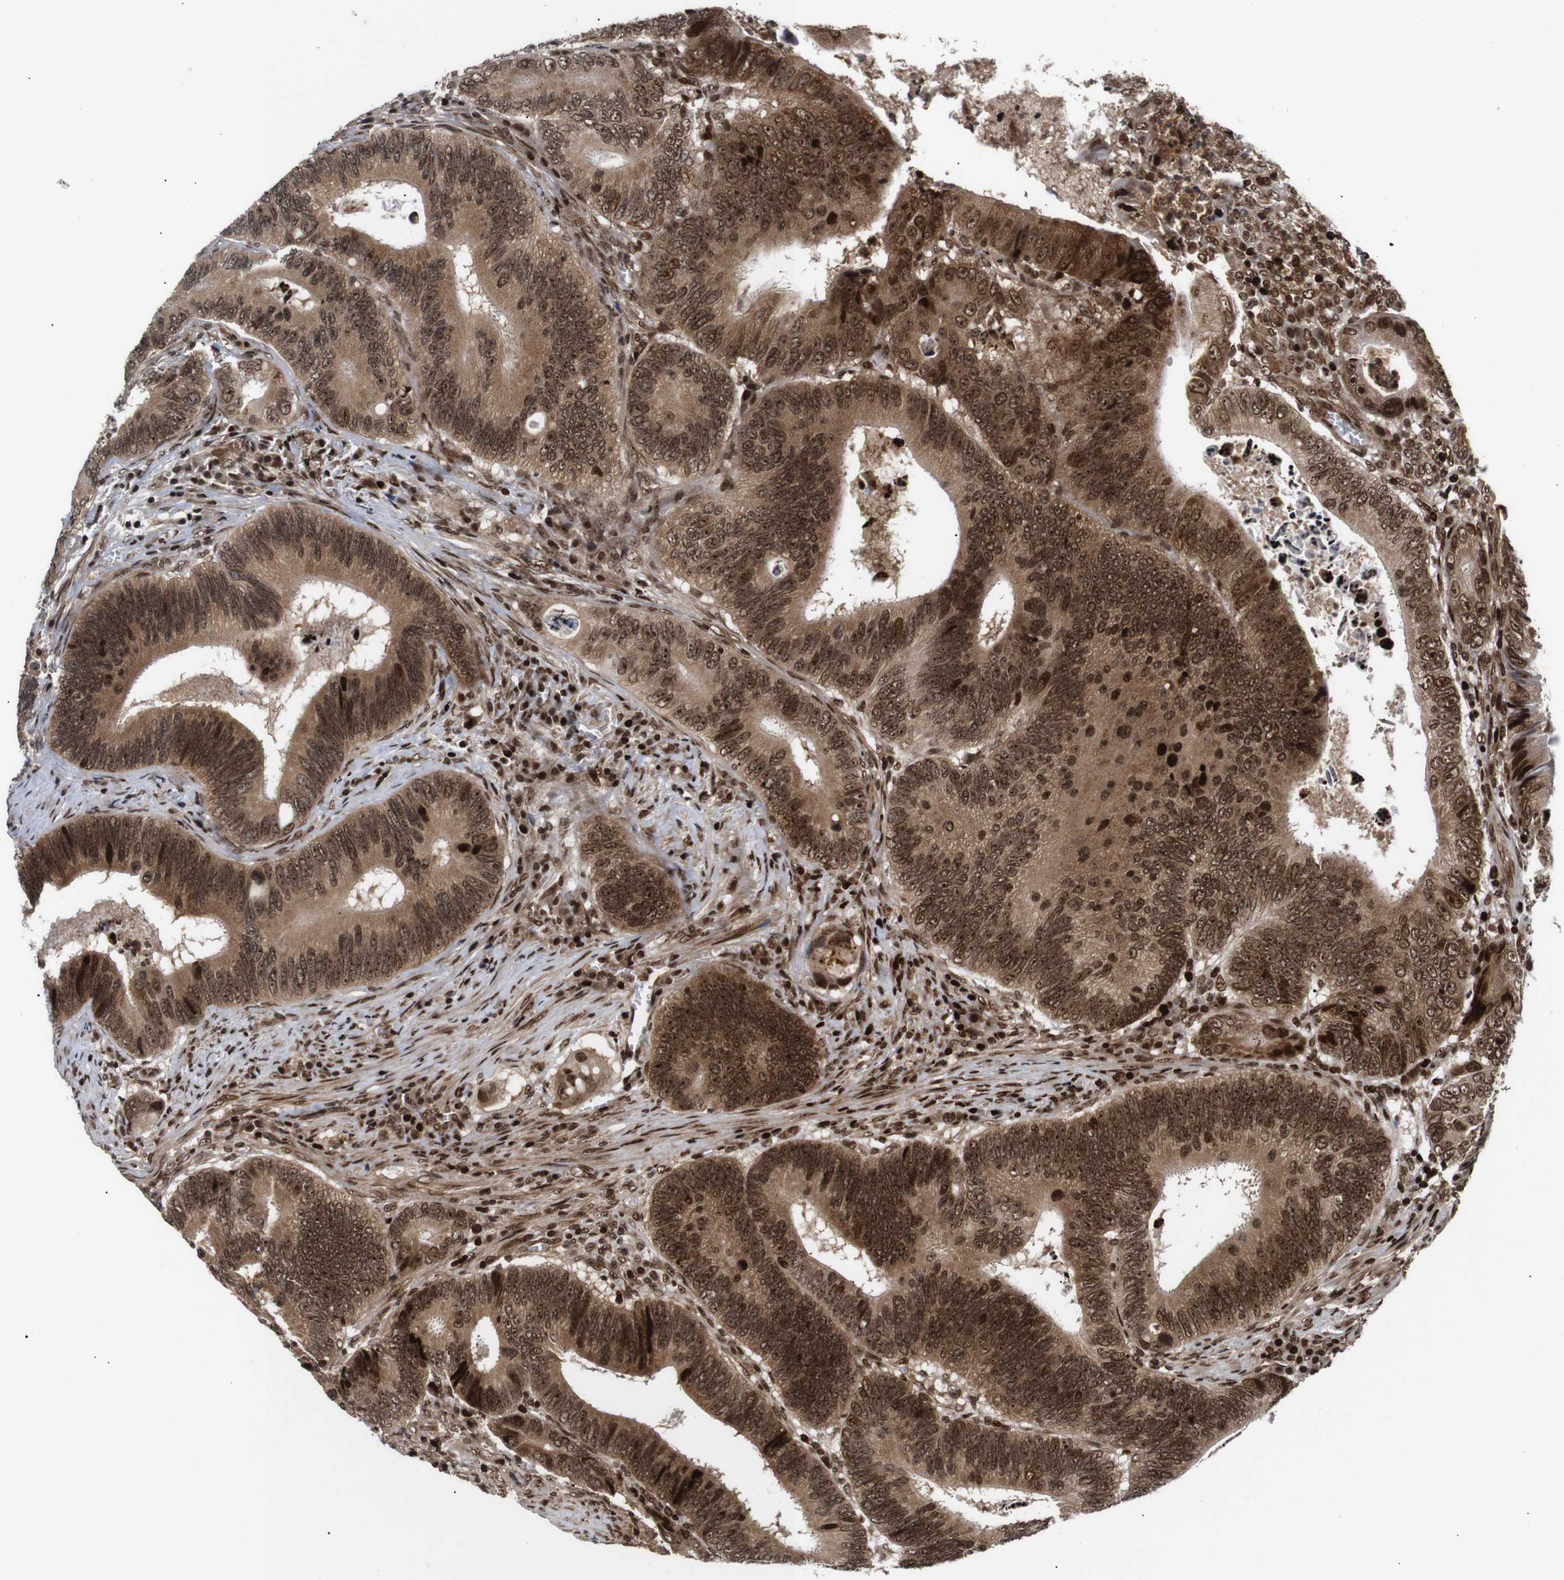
{"staining": {"intensity": "strong", "quantity": ">75%", "location": "cytoplasmic/membranous,nuclear"}, "tissue": "colorectal cancer", "cell_type": "Tumor cells", "image_type": "cancer", "snomed": [{"axis": "morphology", "description": "Inflammation, NOS"}, {"axis": "morphology", "description": "Adenocarcinoma, NOS"}, {"axis": "topography", "description": "Colon"}], "caption": "About >75% of tumor cells in colorectal adenocarcinoma demonstrate strong cytoplasmic/membranous and nuclear protein positivity as visualized by brown immunohistochemical staining.", "gene": "KIF23", "patient": {"sex": "male", "age": 72}}